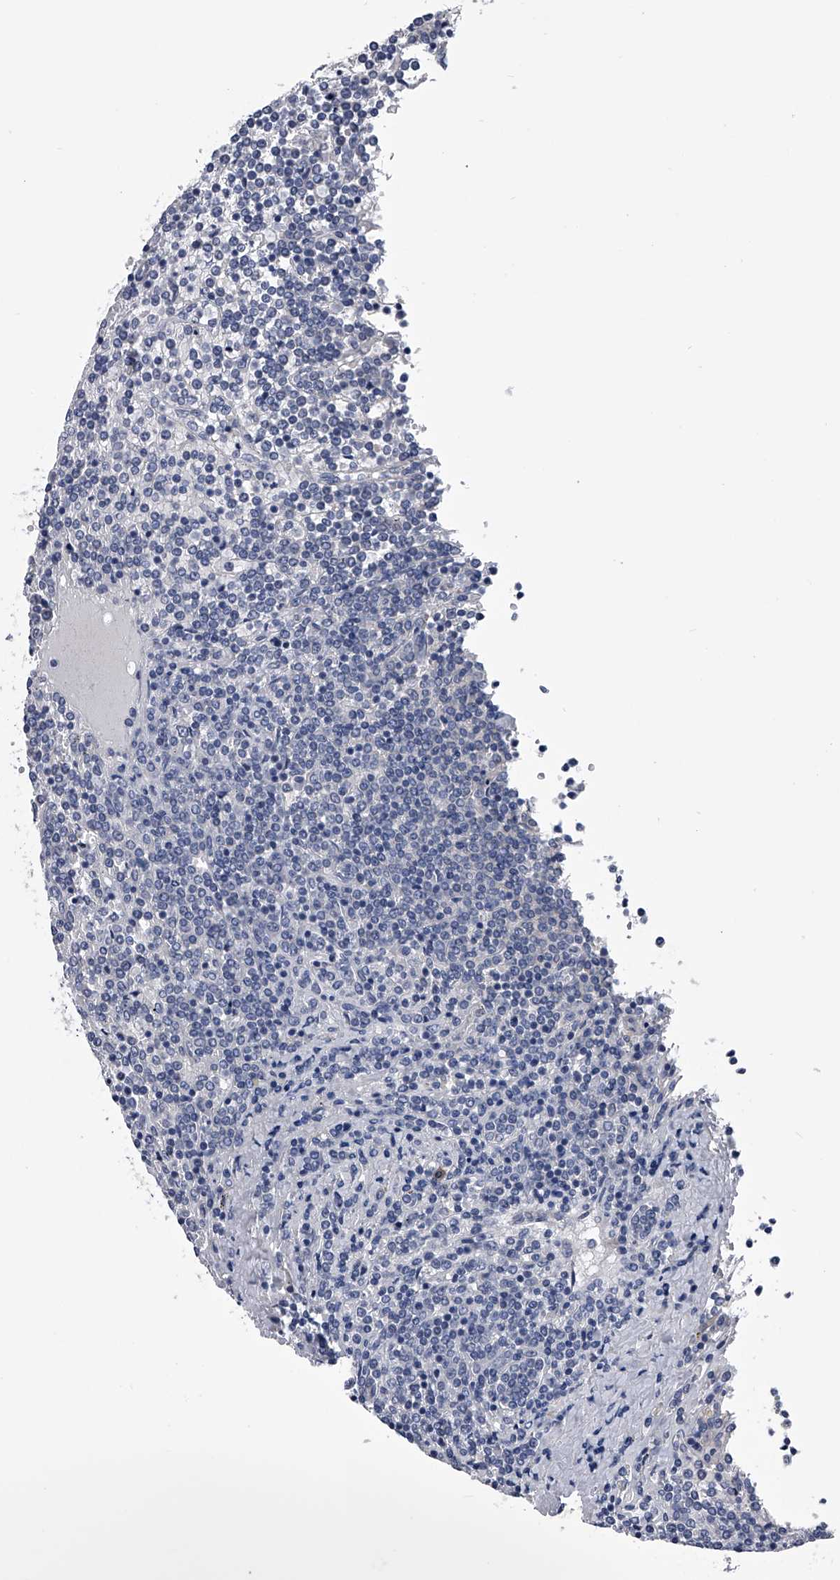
{"staining": {"intensity": "negative", "quantity": "none", "location": "none"}, "tissue": "lymphoma", "cell_type": "Tumor cells", "image_type": "cancer", "snomed": [{"axis": "morphology", "description": "Malignant lymphoma, non-Hodgkin's type, Low grade"}, {"axis": "topography", "description": "Spleen"}], "caption": "Micrograph shows no significant protein staining in tumor cells of malignant lymphoma, non-Hodgkin's type (low-grade).", "gene": "OAT", "patient": {"sex": "female", "age": 19}}